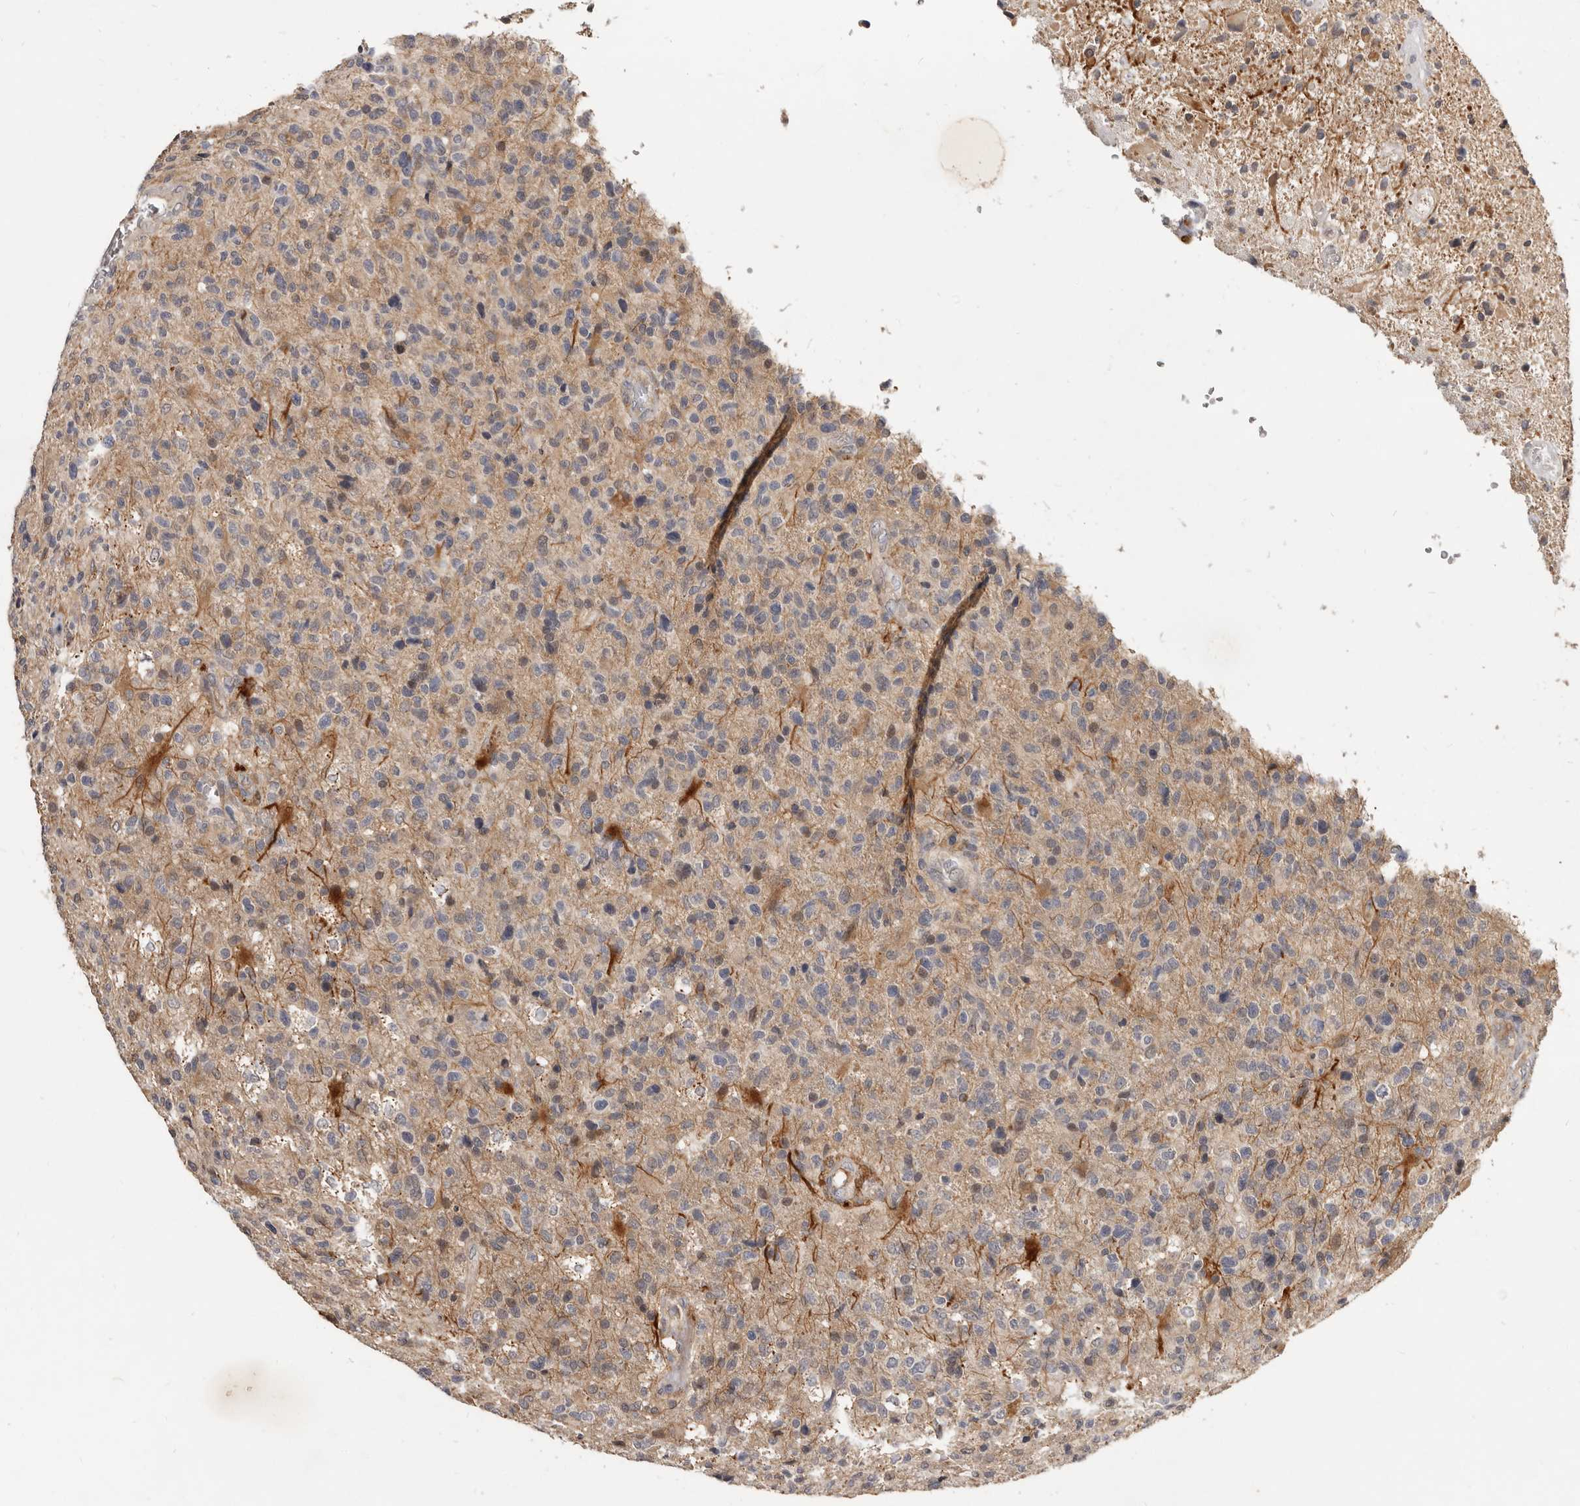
{"staining": {"intensity": "negative", "quantity": "none", "location": "none"}, "tissue": "glioma", "cell_type": "Tumor cells", "image_type": "cancer", "snomed": [{"axis": "morphology", "description": "Glioma, malignant, High grade"}, {"axis": "topography", "description": "Brain"}], "caption": "A histopathology image of malignant glioma (high-grade) stained for a protein shows no brown staining in tumor cells.", "gene": "INAVA", "patient": {"sex": "male", "age": 72}}